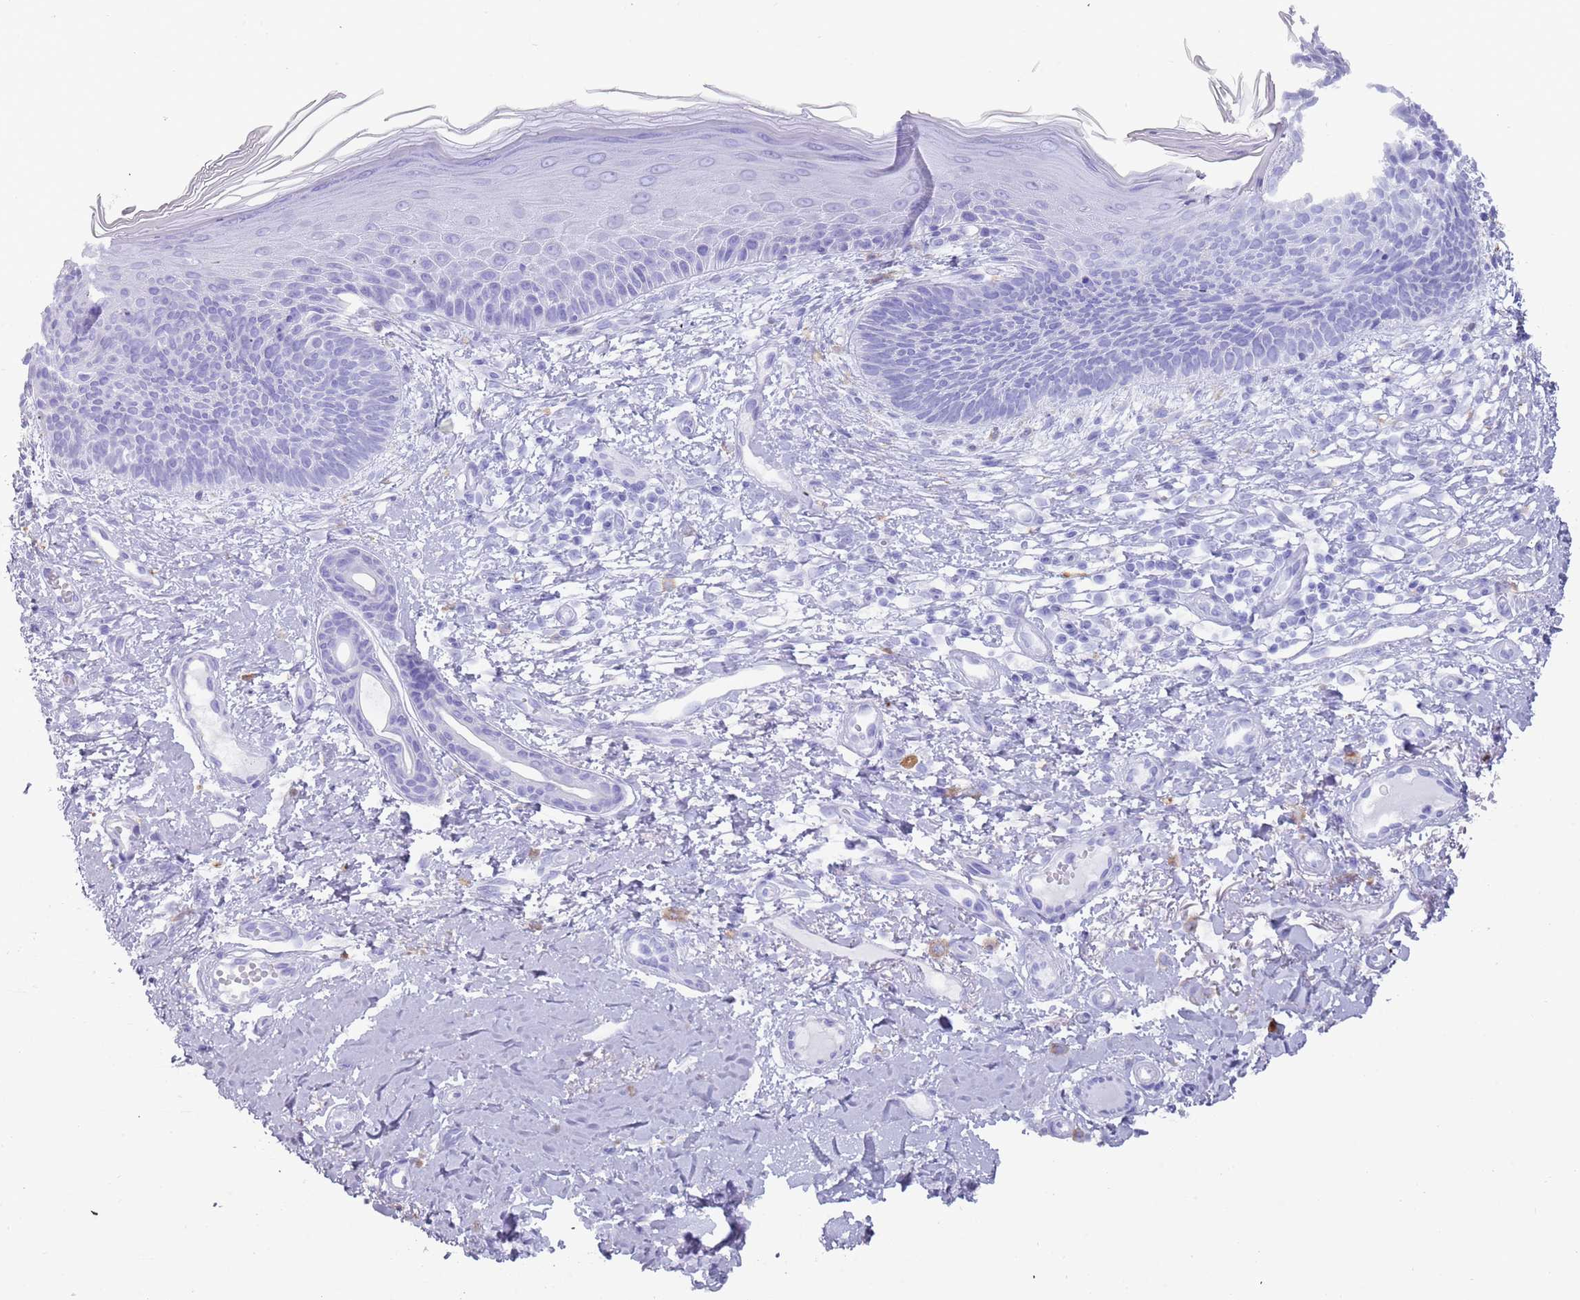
{"staining": {"intensity": "negative", "quantity": "none", "location": "none"}, "tissue": "skin cancer", "cell_type": "Tumor cells", "image_type": "cancer", "snomed": [{"axis": "morphology", "description": "Basal cell carcinoma"}, {"axis": "topography", "description": "Skin"}], "caption": "An image of human skin basal cell carcinoma is negative for staining in tumor cells.", "gene": "MYADML2", "patient": {"sex": "male", "age": 78}}